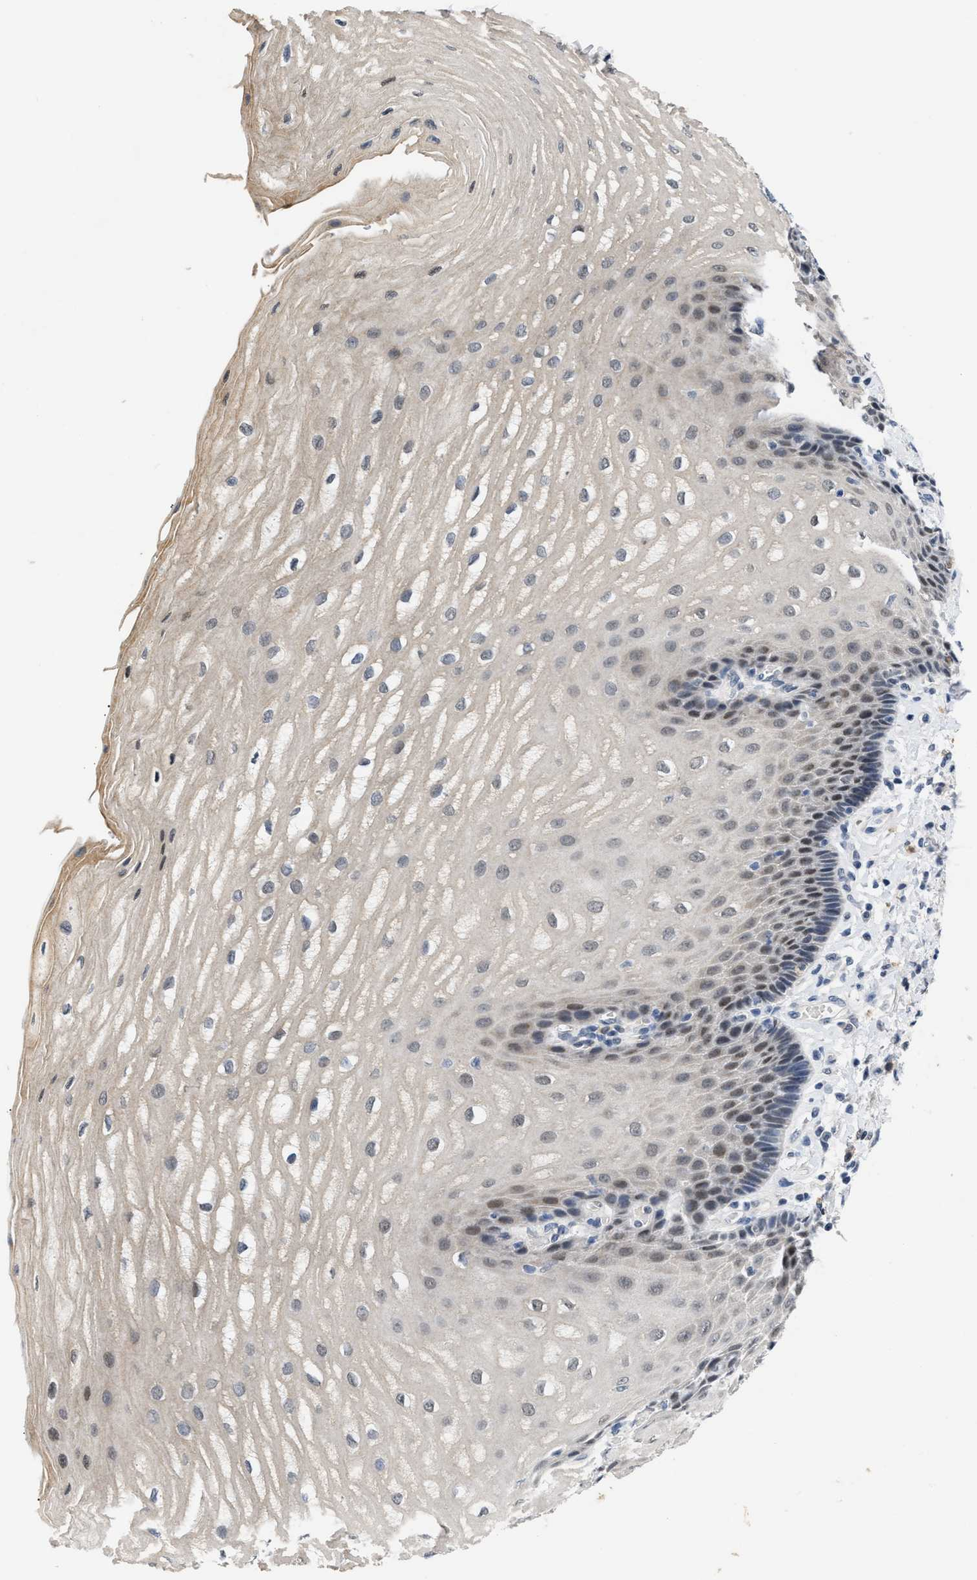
{"staining": {"intensity": "moderate", "quantity": "25%-75%", "location": "cytoplasmic/membranous,nuclear"}, "tissue": "esophagus", "cell_type": "Squamous epithelial cells", "image_type": "normal", "snomed": [{"axis": "morphology", "description": "Normal tissue, NOS"}, {"axis": "topography", "description": "Esophagus"}], "caption": "Immunohistochemistry of unremarkable human esophagus demonstrates medium levels of moderate cytoplasmic/membranous,nuclear staining in approximately 25%-75% of squamous epithelial cells.", "gene": "TXNRD3", "patient": {"sex": "male", "age": 54}}